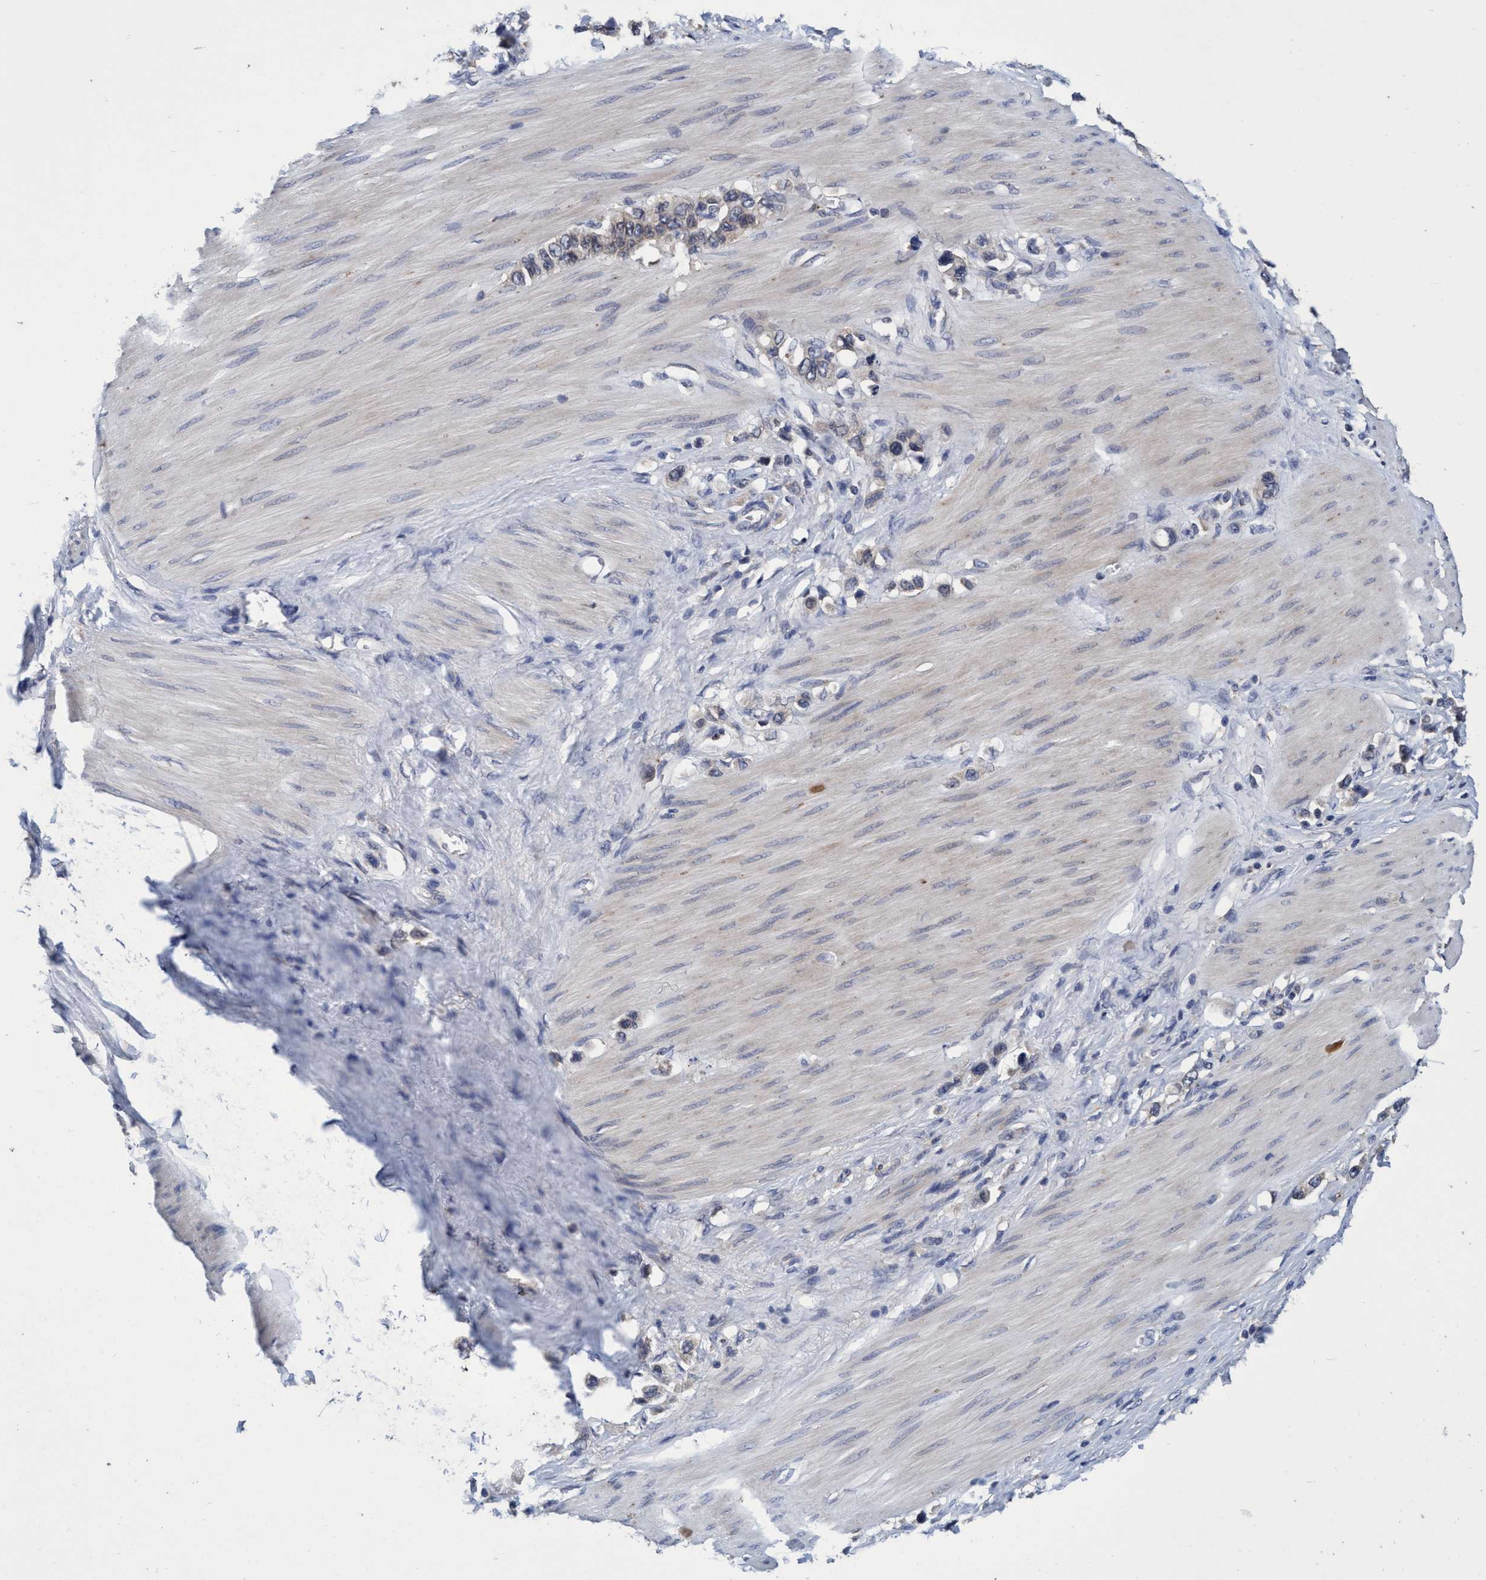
{"staining": {"intensity": "weak", "quantity": "<25%", "location": "cytoplasmic/membranous"}, "tissue": "stomach cancer", "cell_type": "Tumor cells", "image_type": "cancer", "snomed": [{"axis": "morphology", "description": "Adenocarcinoma, NOS"}, {"axis": "topography", "description": "Stomach"}], "caption": "Immunohistochemistry (IHC) micrograph of neoplastic tissue: stomach cancer (adenocarcinoma) stained with DAB shows no significant protein expression in tumor cells. (Stains: DAB (3,3'-diaminobenzidine) immunohistochemistry (IHC) with hematoxylin counter stain, Microscopy: brightfield microscopy at high magnification).", "gene": "CALCOCO2", "patient": {"sex": "female", "age": 65}}